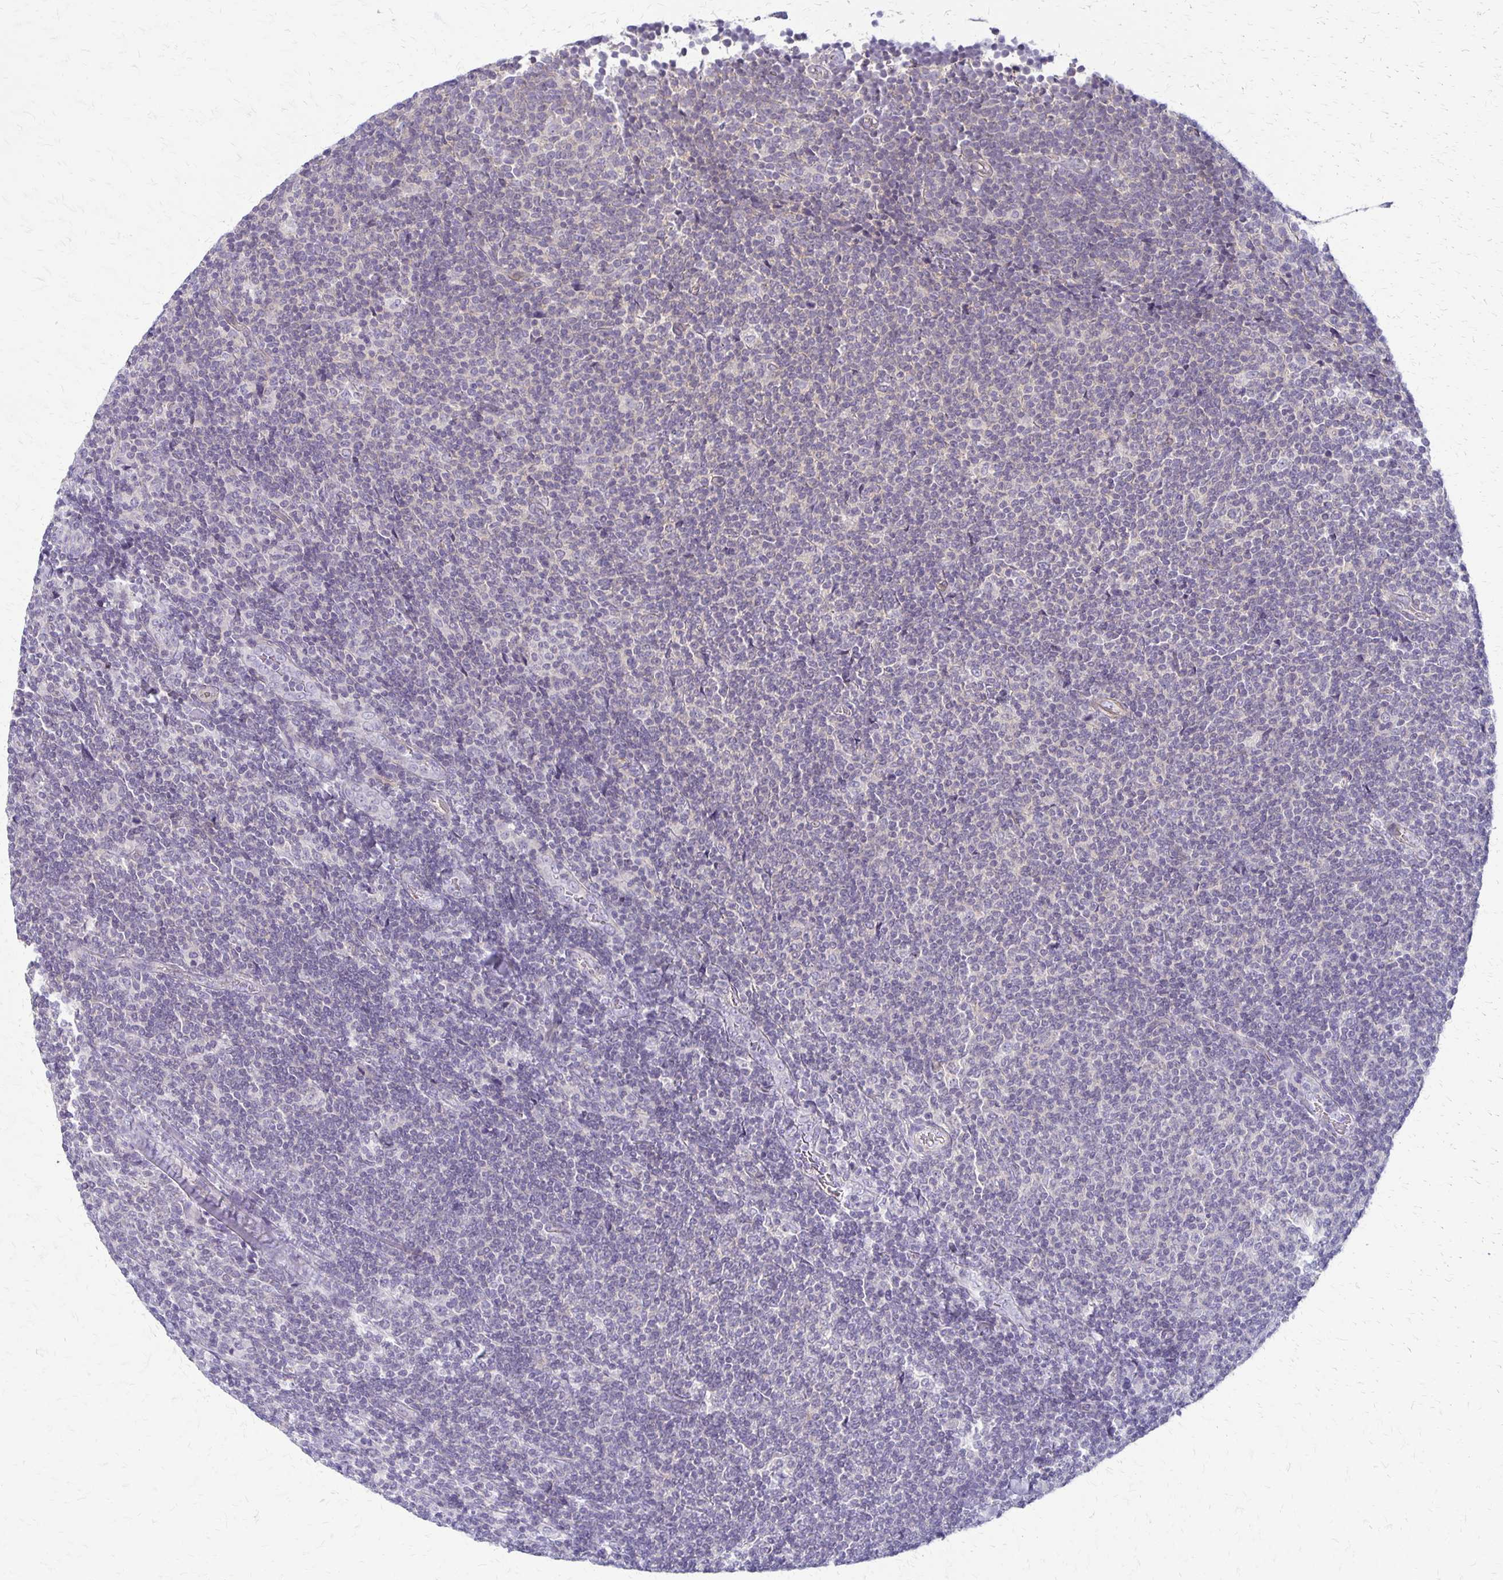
{"staining": {"intensity": "negative", "quantity": "none", "location": "none"}, "tissue": "lymphoma", "cell_type": "Tumor cells", "image_type": "cancer", "snomed": [{"axis": "morphology", "description": "Malignant lymphoma, non-Hodgkin's type, Low grade"}, {"axis": "topography", "description": "Lymph node"}], "caption": "The immunohistochemistry (IHC) histopathology image has no significant staining in tumor cells of lymphoma tissue.", "gene": "RHOC", "patient": {"sex": "male", "age": 52}}